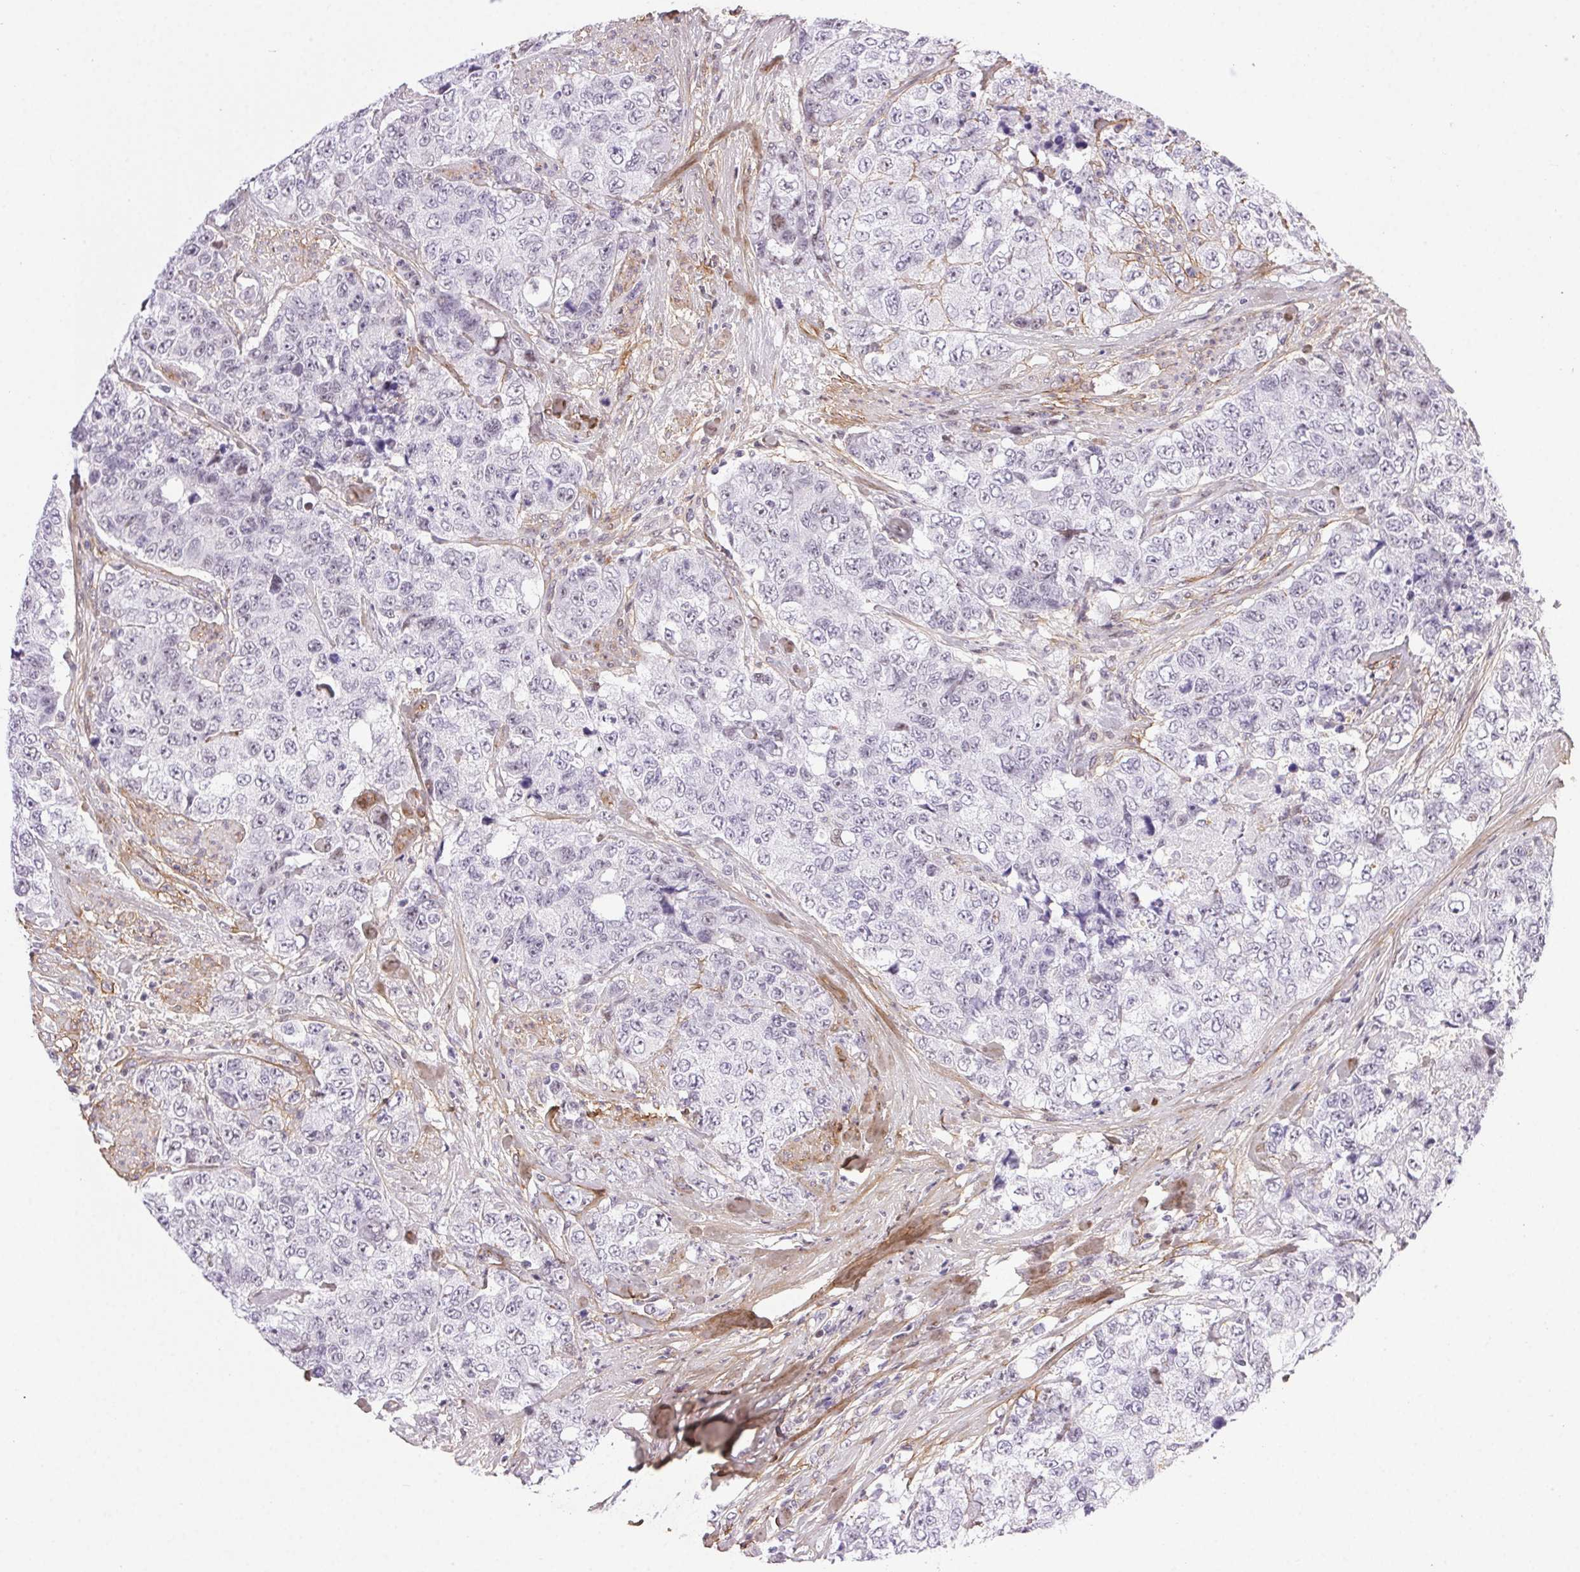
{"staining": {"intensity": "moderate", "quantity": "<25%", "location": "nuclear"}, "tissue": "urothelial cancer", "cell_type": "Tumor cells", "image_type": "cancer", "snomed": [{"axis": "morphology", "description": "Urothelial carcinoma, High grade"}, {"axis": "topography", "description": "Urinary bladder"}], "caption": "Protein expression analysis of human high-grade urothelial carcinoma reveals moderate nuclear staining in about <25% of tumor cells.", "gene": "PDZD2", "patient": {"sex": "female", "age": 78}}